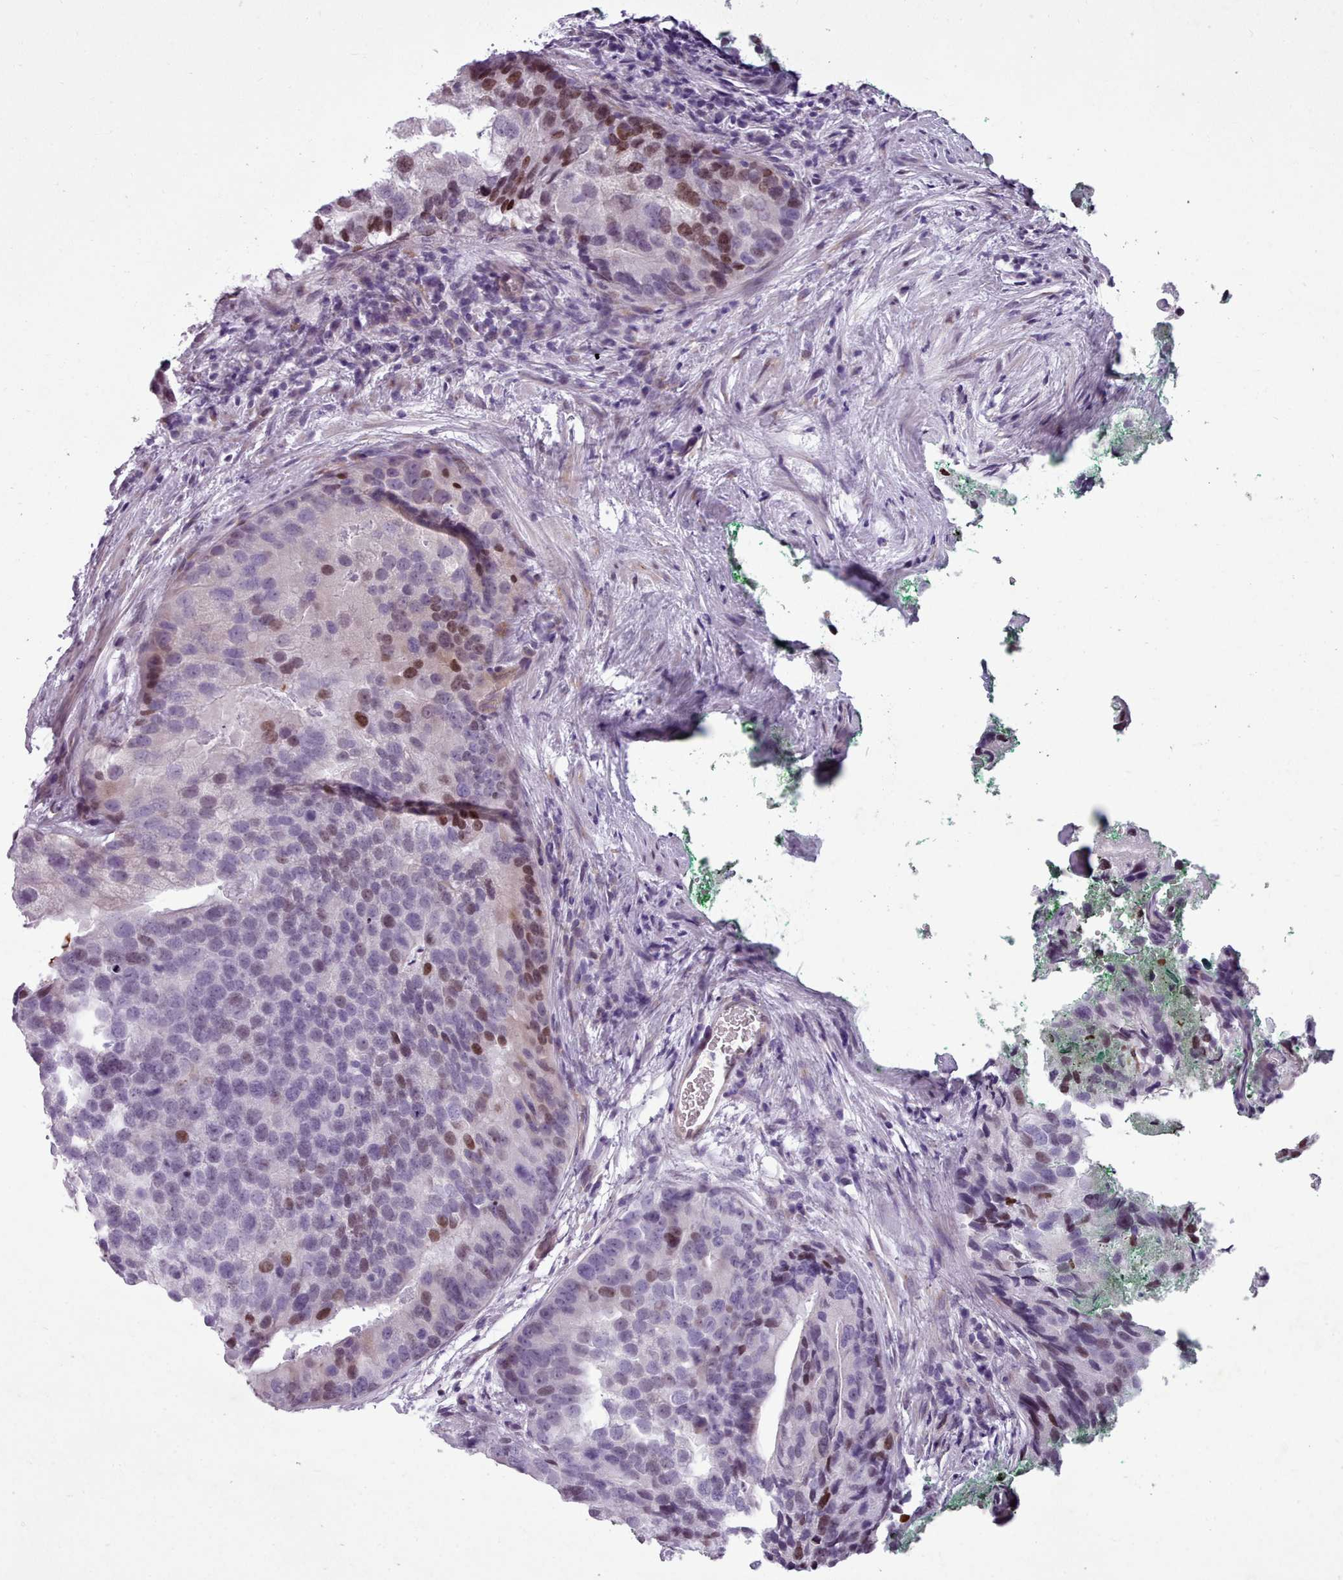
{"staining": {"intensity": "moderate", "quantity": "<25%", "location": "nuclear"}, "tissue": "prostate cancer", "cell_type": "Tumor cells", "image_type": "cancer", "snomed": [{"axis": "morphology", "description": "Adenocarcinoma, High grade"}, {"axis": "topography", "description": "Prostate"}], "caption": "Immunohistochemistry of adenocarcinoma (high-grade) (prostate) displays low levels of moderate nuclear staining in about <25% of tumor cells.", "gene": "KCNT2", "patient": {"sex": "male", "age": 62}}